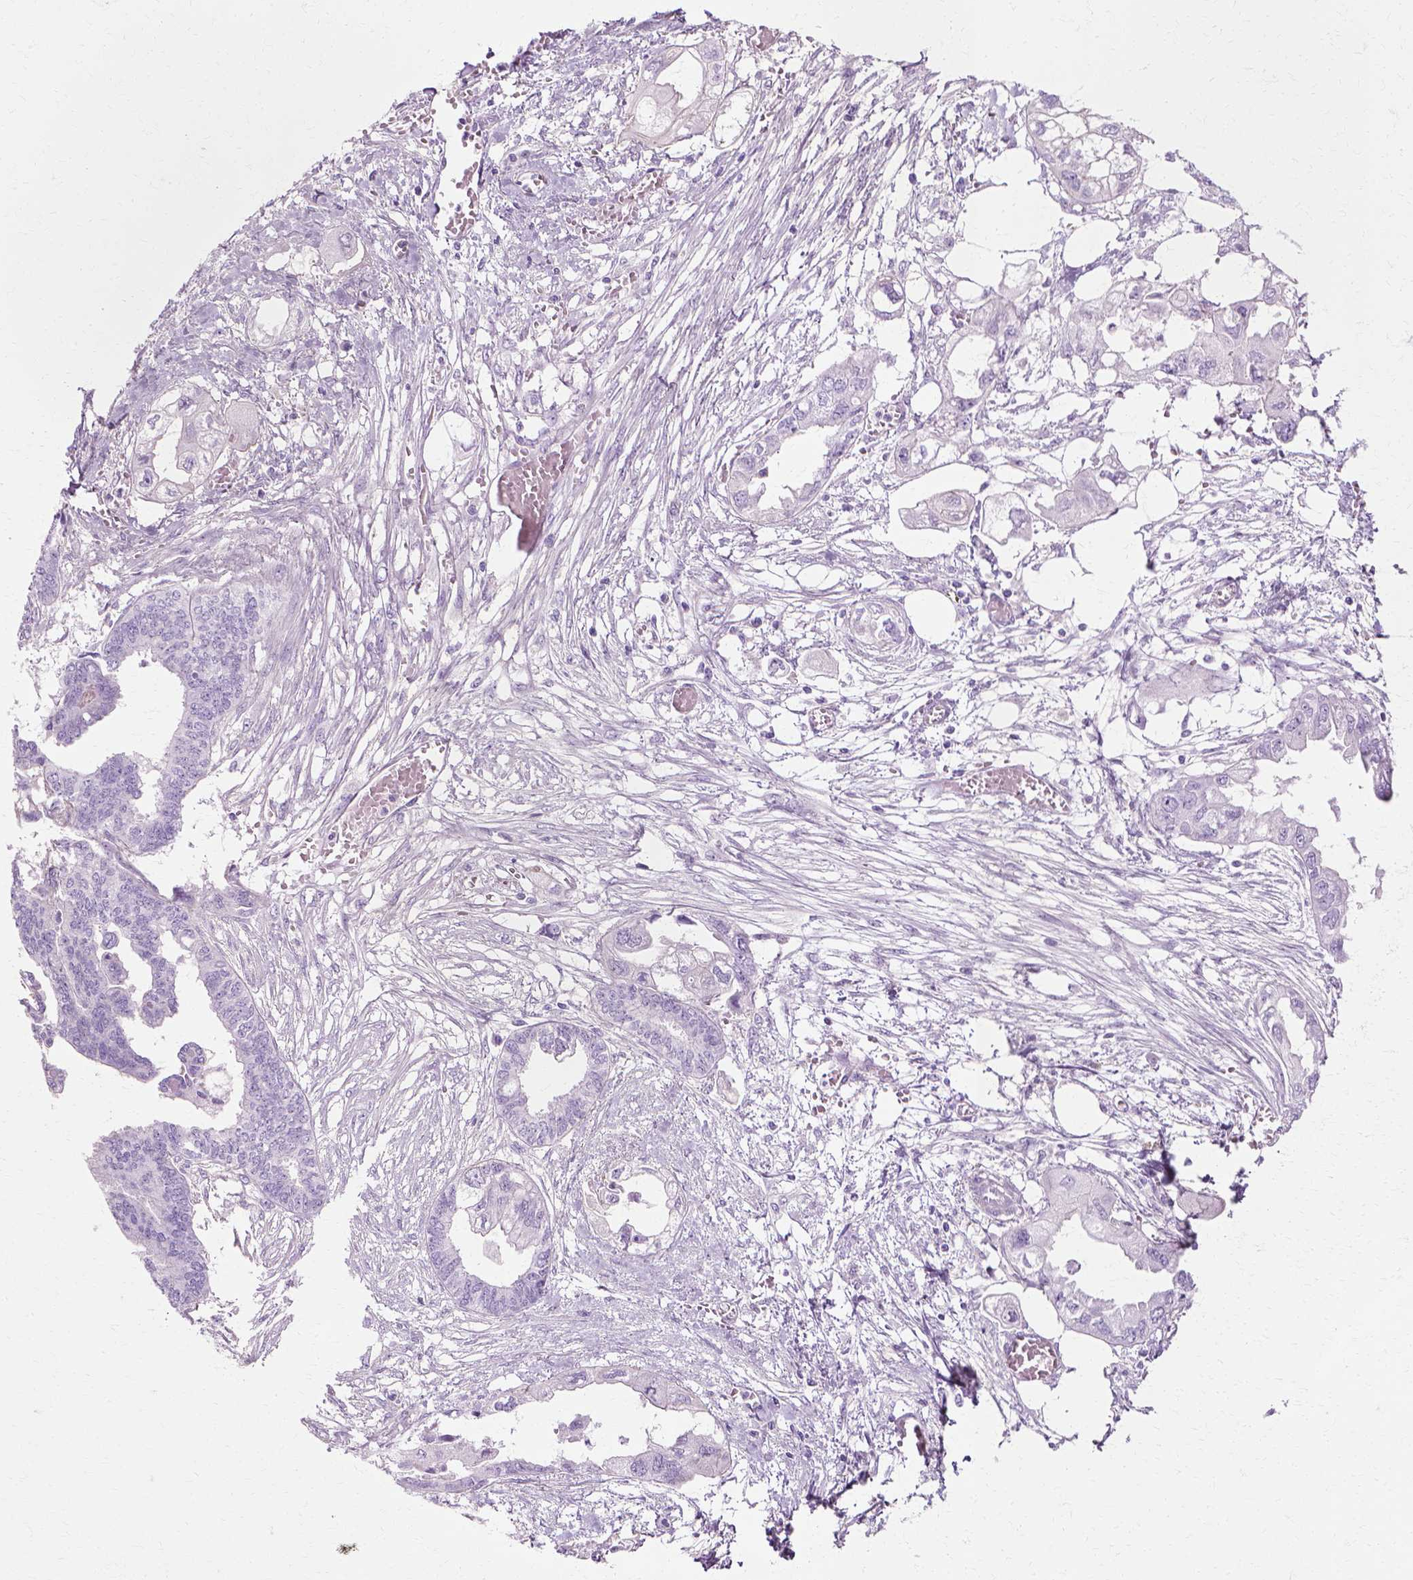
{"staining": {"intensity": "negative", "quantity": "none", "location": "none"}, "tissue": "endometrial cancer", "cell_type": "Tumor cells", "image_type": "cancer", "snomed": [{"axis": "morphology", "description": "Adenocarcinoma, NOS"}, {"axis": "morphology", "description": "Adenocarcinoma, metastatic, NOS"}, {"axis": "topography", "description": "Adipose tissue"}, {"axis": "topography", "description": "Endometrium"}], "caption": "Adenocarcinoma (endometrial) was stained to show a protein in brown. There is no significant positivity in tumor cells.", "gene": "CFAP157", "patient": {"sex": "female", "age": 67}}